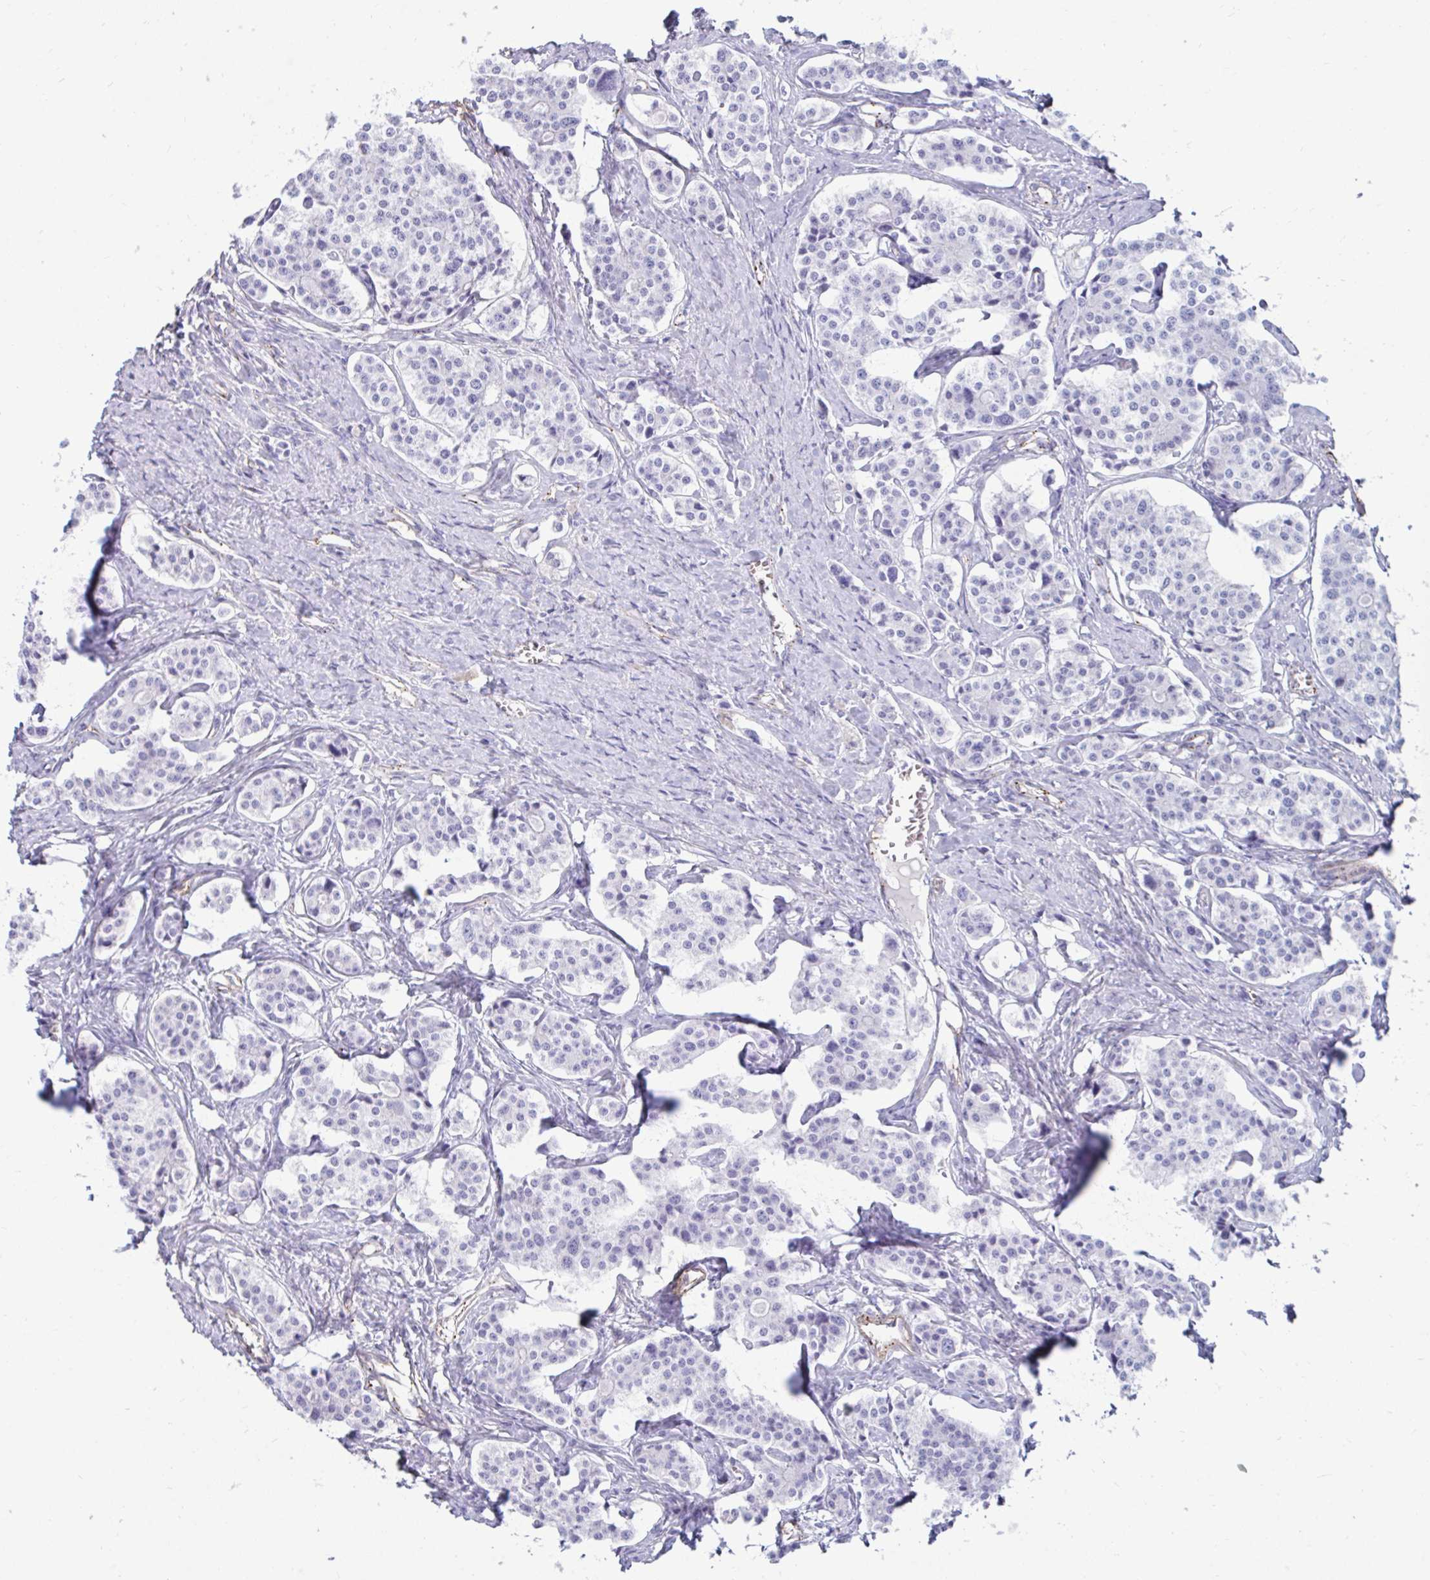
{"staining": {"intensity": "negative", "quantity": "none", "location": "none"}, "tissue": "carcinoid", "cell_type": "Tumor cells", "image_type": "cancer", "snomed": [{"axis": "morphology", "description": "Carcinoid, malignant, NOS"}, {"axis": "topography", "description": "Small intestine"}], "caption": "Immunohistochemistry image of human carcinoid stained for a protein (brown), which reveals no positivity in tumor cells.", "gene": "UBL3", "patient": {"sex": "male", "age": 63}}